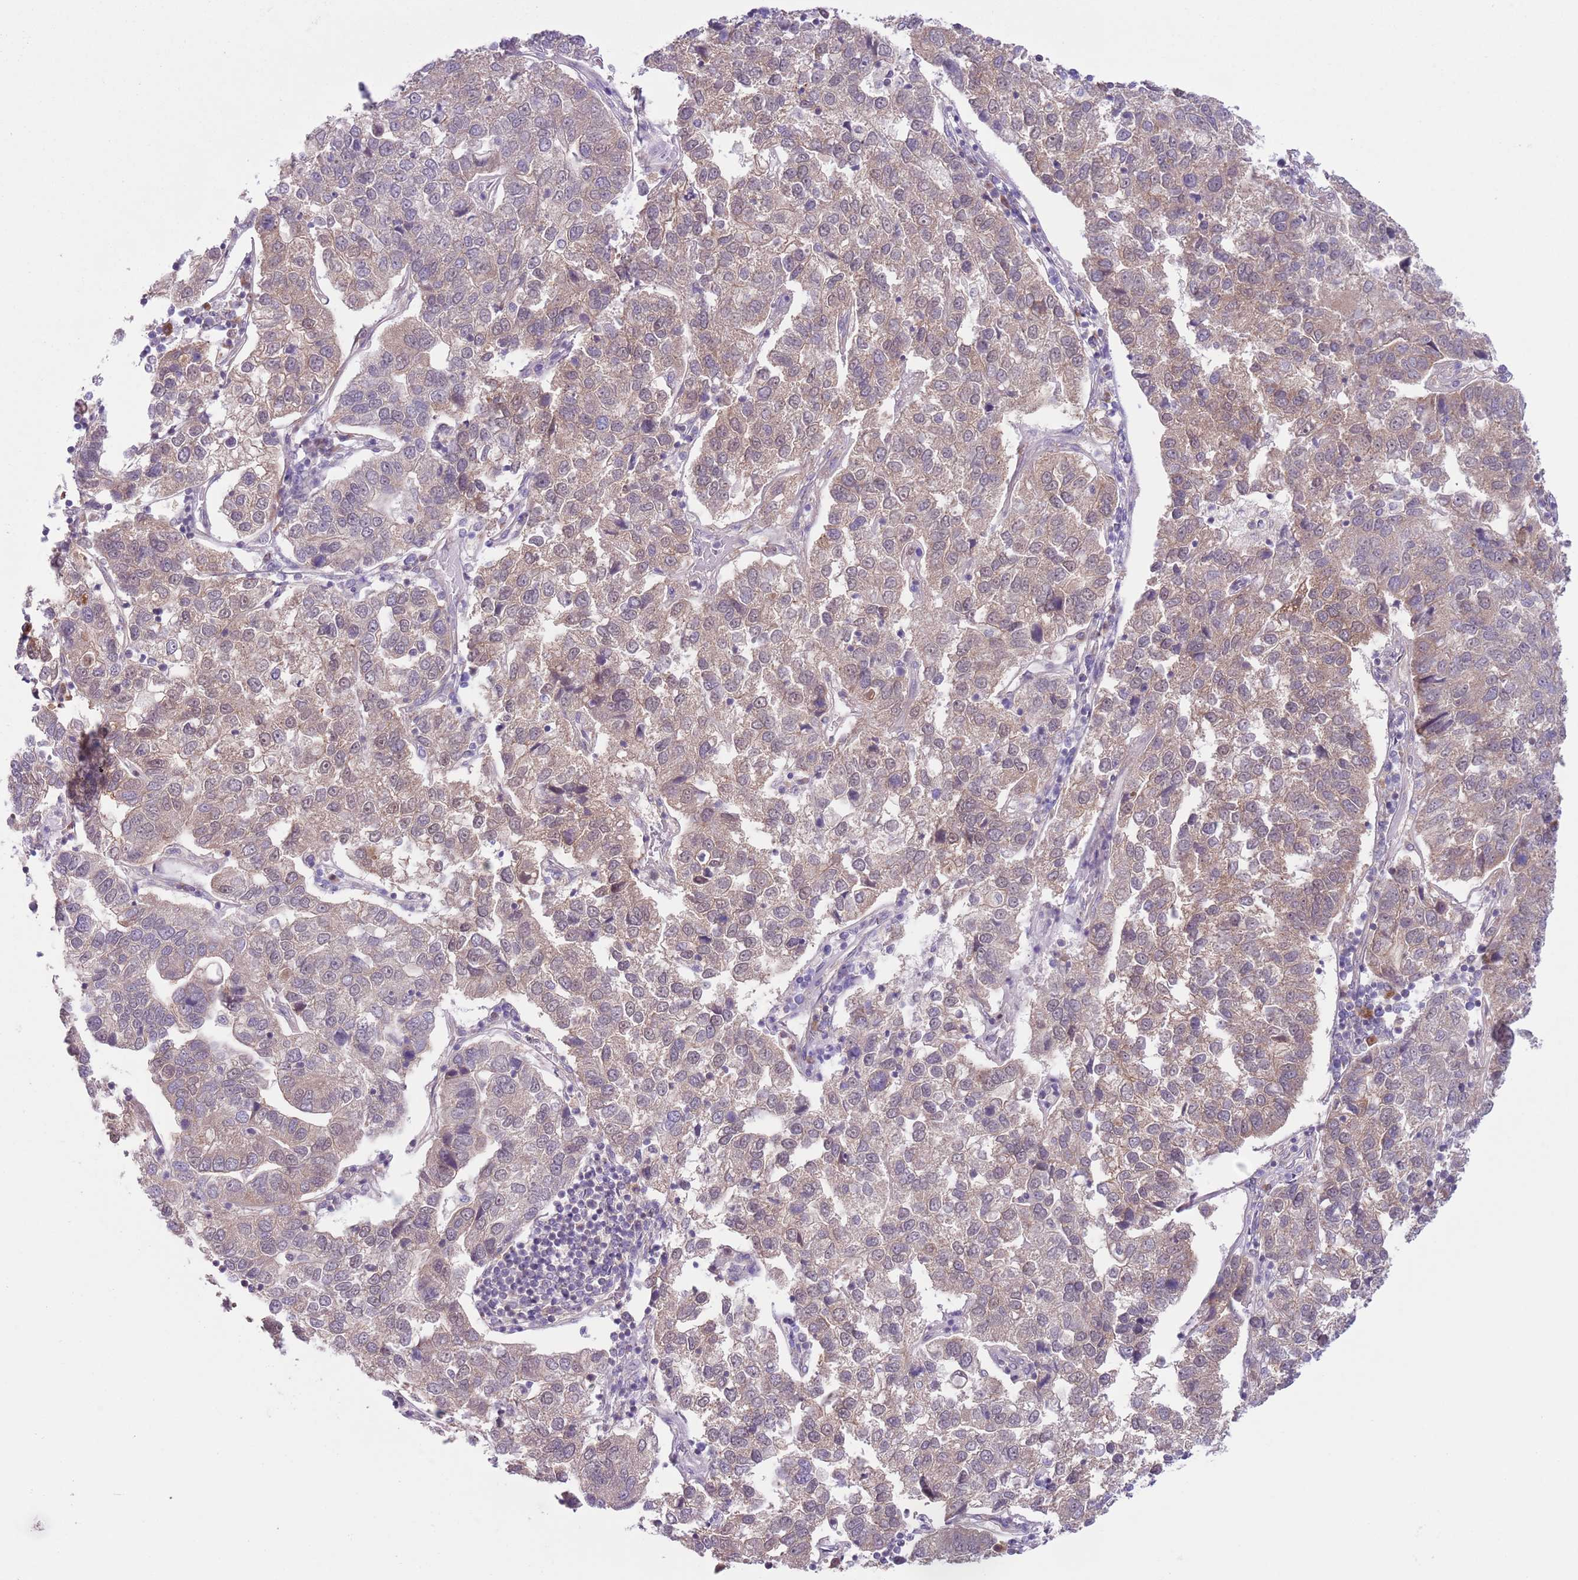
{"staining": {"intensity": "weak", "quantity": "<25%", "location": "cytoplasmic/membranous"}, "tissue": "pancreatic cancer", "cell_type": "Tumor cells", "image_type": "cancer", "snomed": [{"axis": "morphology", "description": "Adenocarcinoma, NOS"}, {"axis": "topography", "description": "Pancreas"}], "caption": "IHC histopathology image of adenocarcinoma (pancreatic) stained for a protein (brown), which displays no staining in tumor cells.", "gene": "COPE", "patient": {"sex": "female", "age": 61}}